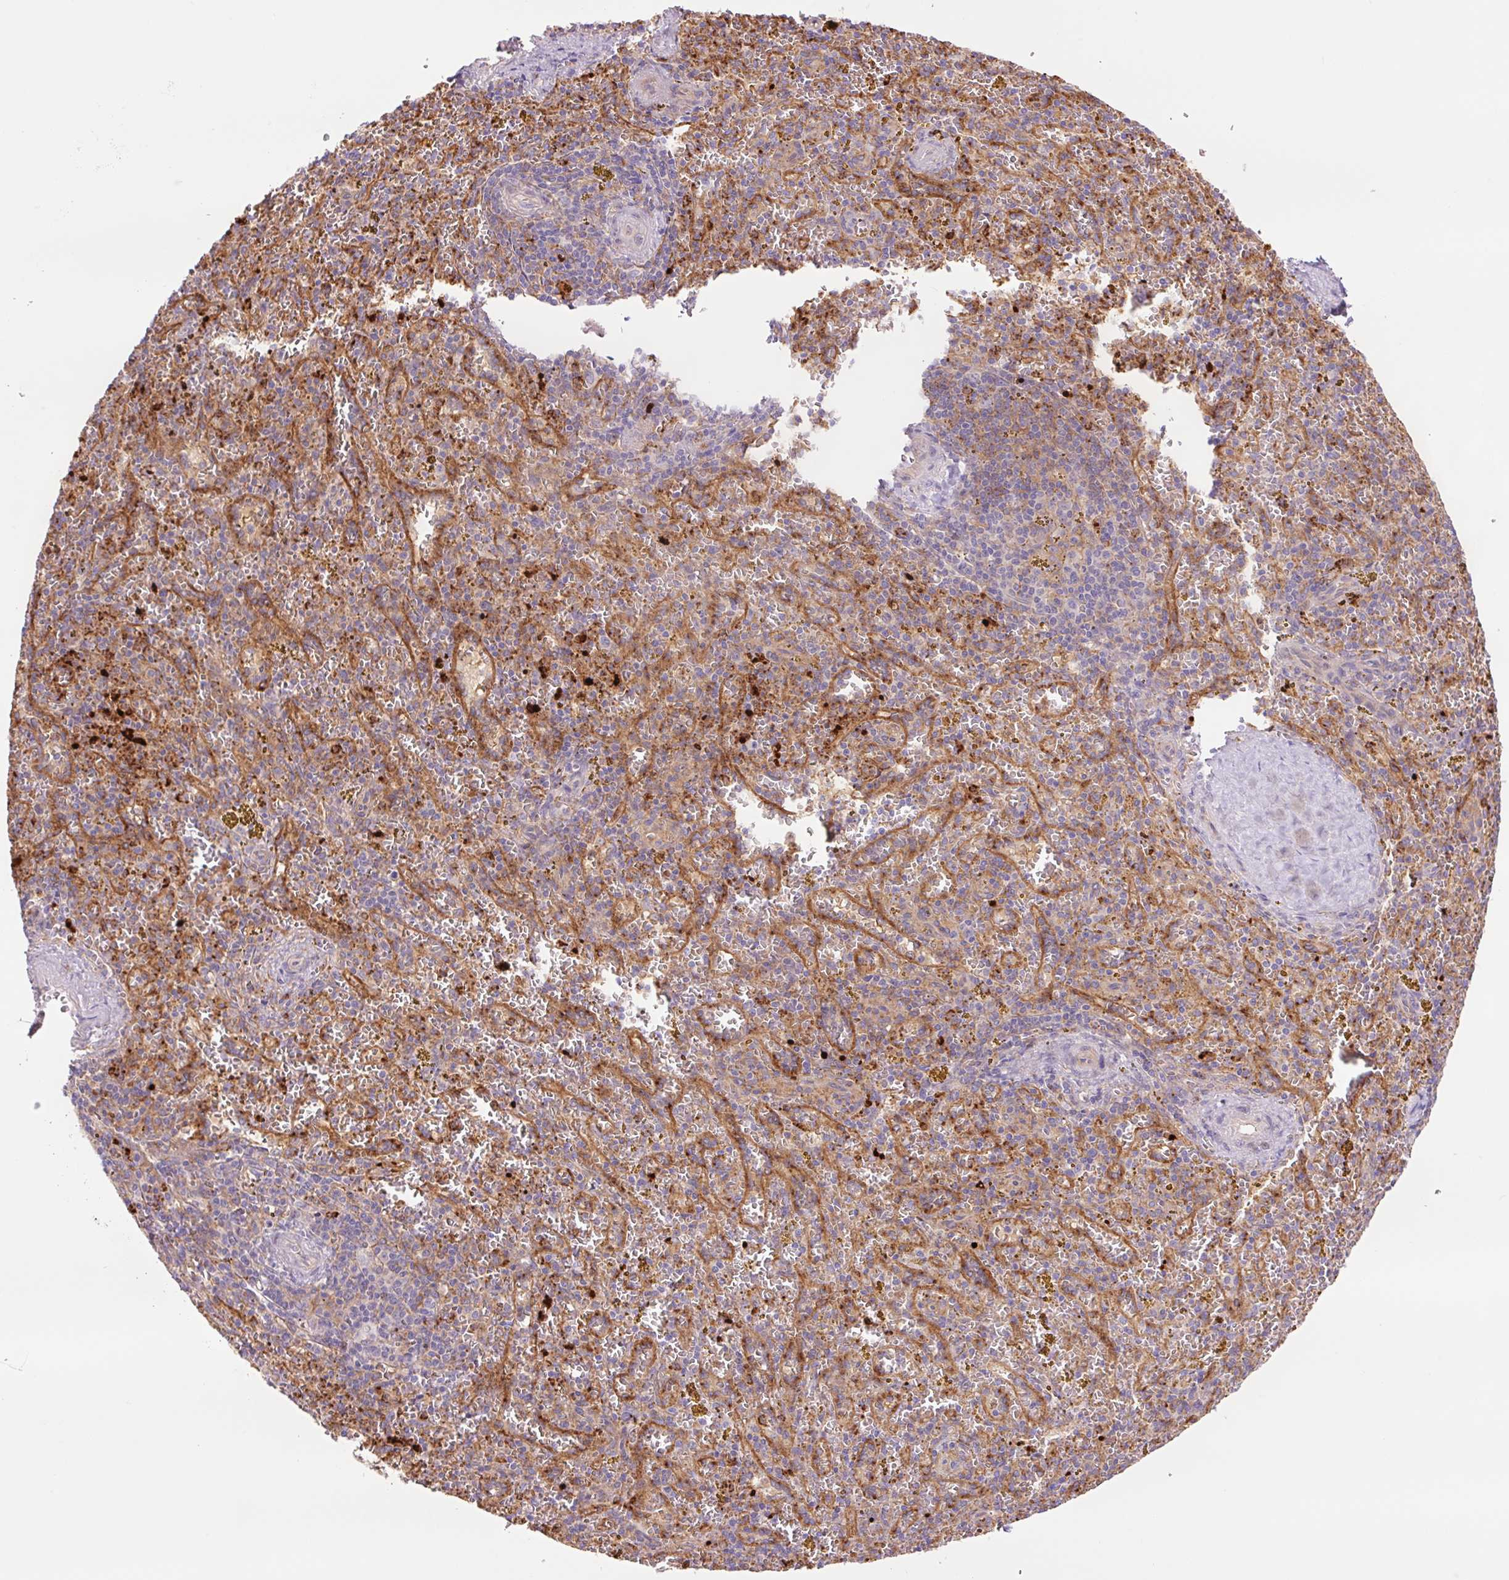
{"staining": {"intensity": "strong", "quantity": "<25%", "location": "cytoplasmic/membranous"}, "tissue": "spleen", "cell_type": "Cells in red pulp", "image_type": "normal", "snomed": [{"axis": "morphology", "description": "Normal tissue, NOS"}, {"axis": "topography", "description": "Spleen"}], "caption": "The immunohistochemical stain highlights strong cytoplasmic/membranous expression in cells in red pulp of benign spleen. (DAB (3,3'-diaminobenzidine) IHC with brightfield microscopy, high magnification).", "gene": "SH2D6", "patient": {"sex": "male", "age": 57}}